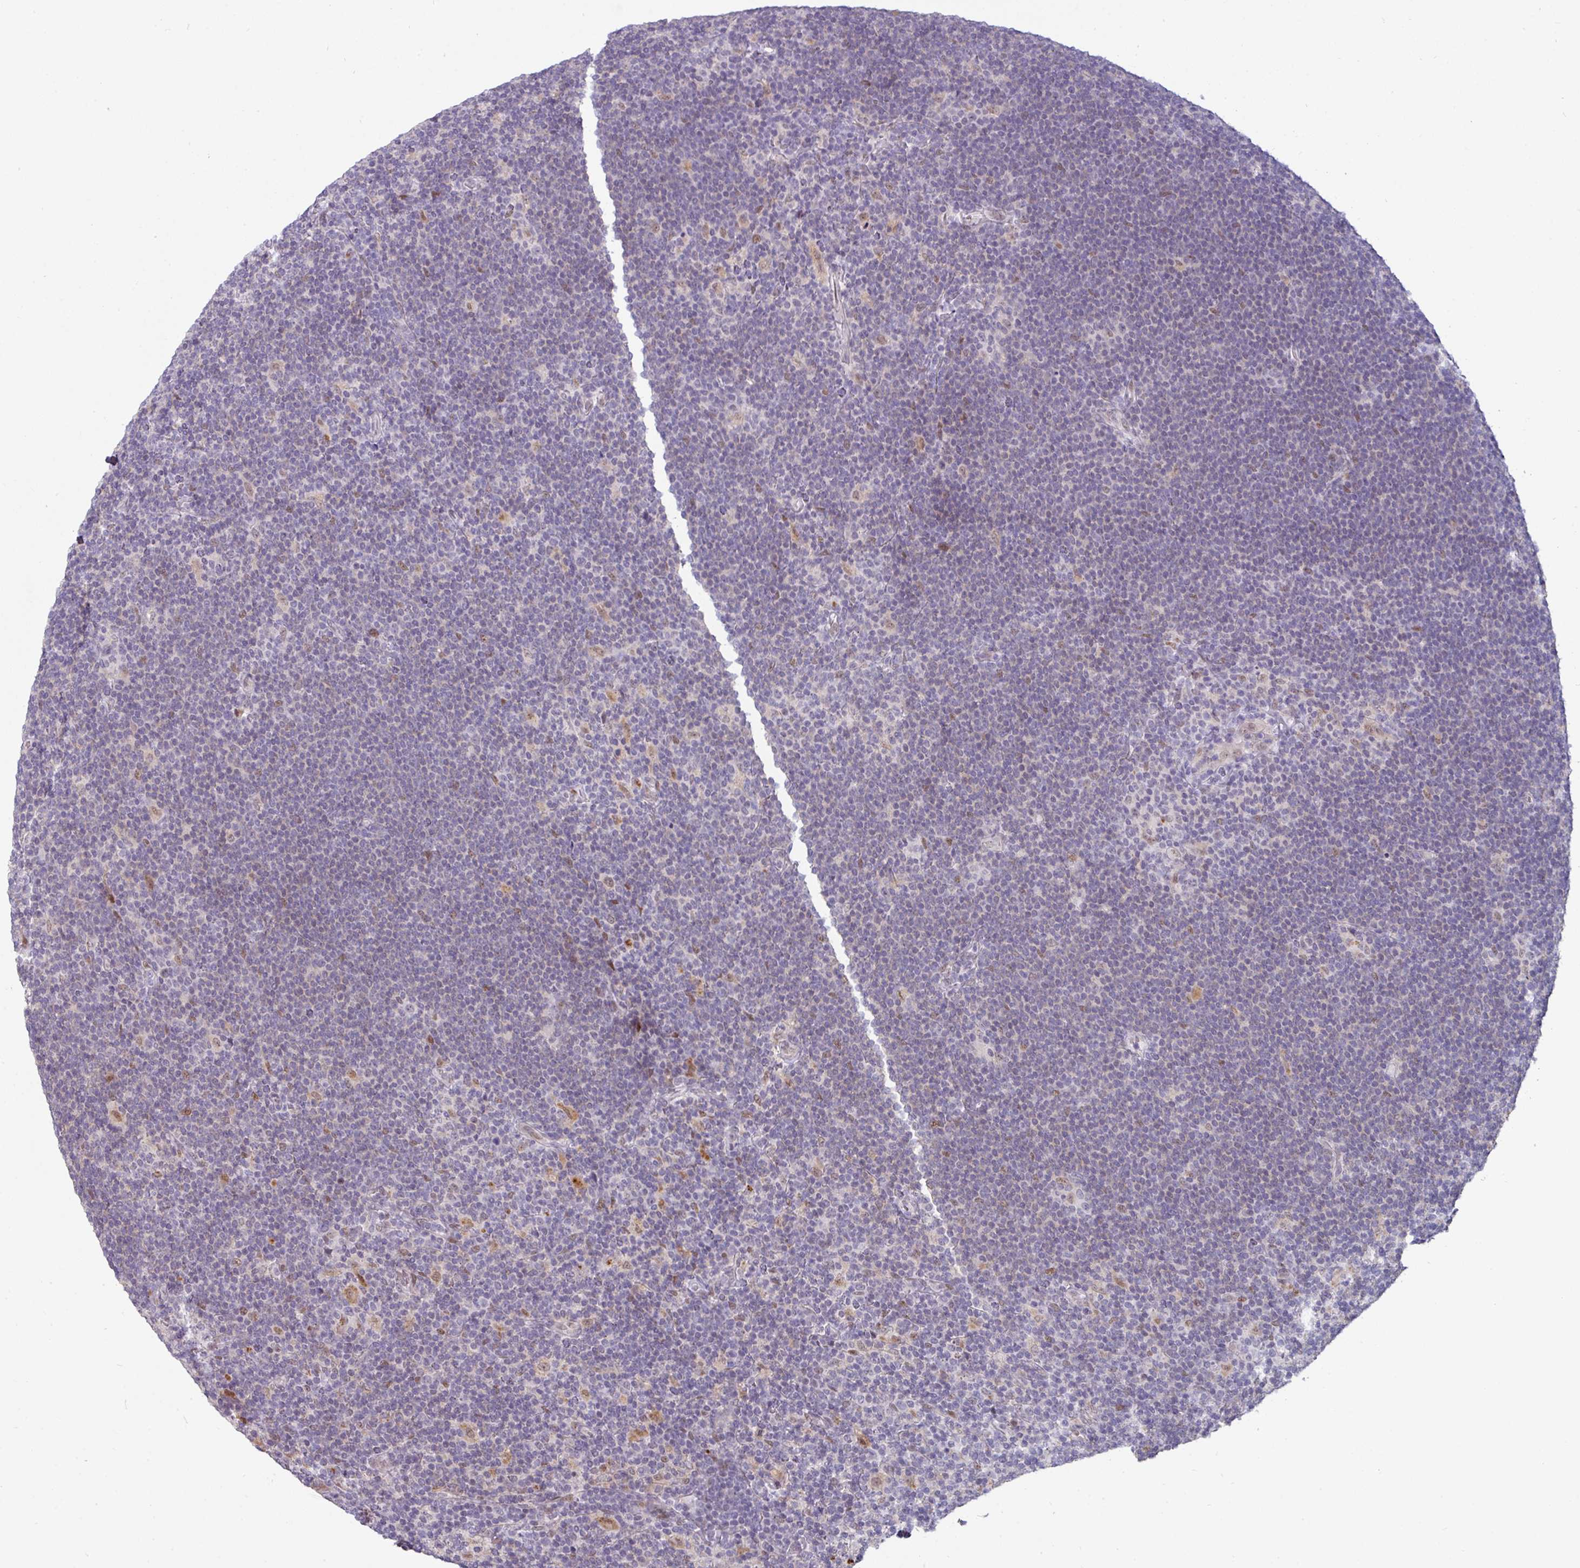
{"staining": {"intensity": "negative", "quantity": "none", "location": "none"}, "tissue": "lymphoma", "cell_type": "Tumor cells", "image_type": "cancer", "snomed": [{"axis": "morphology", "description": "Hodgkin's disease, NOS"}, {"axis": "topography", "description": "Lymph node"}], "caption": "Immunohistochemical staining of human lymphoma shows no significant expression in tumor cells.", "gene": "SWSAP1", "patient": {"sex": "female", "age": 57}}